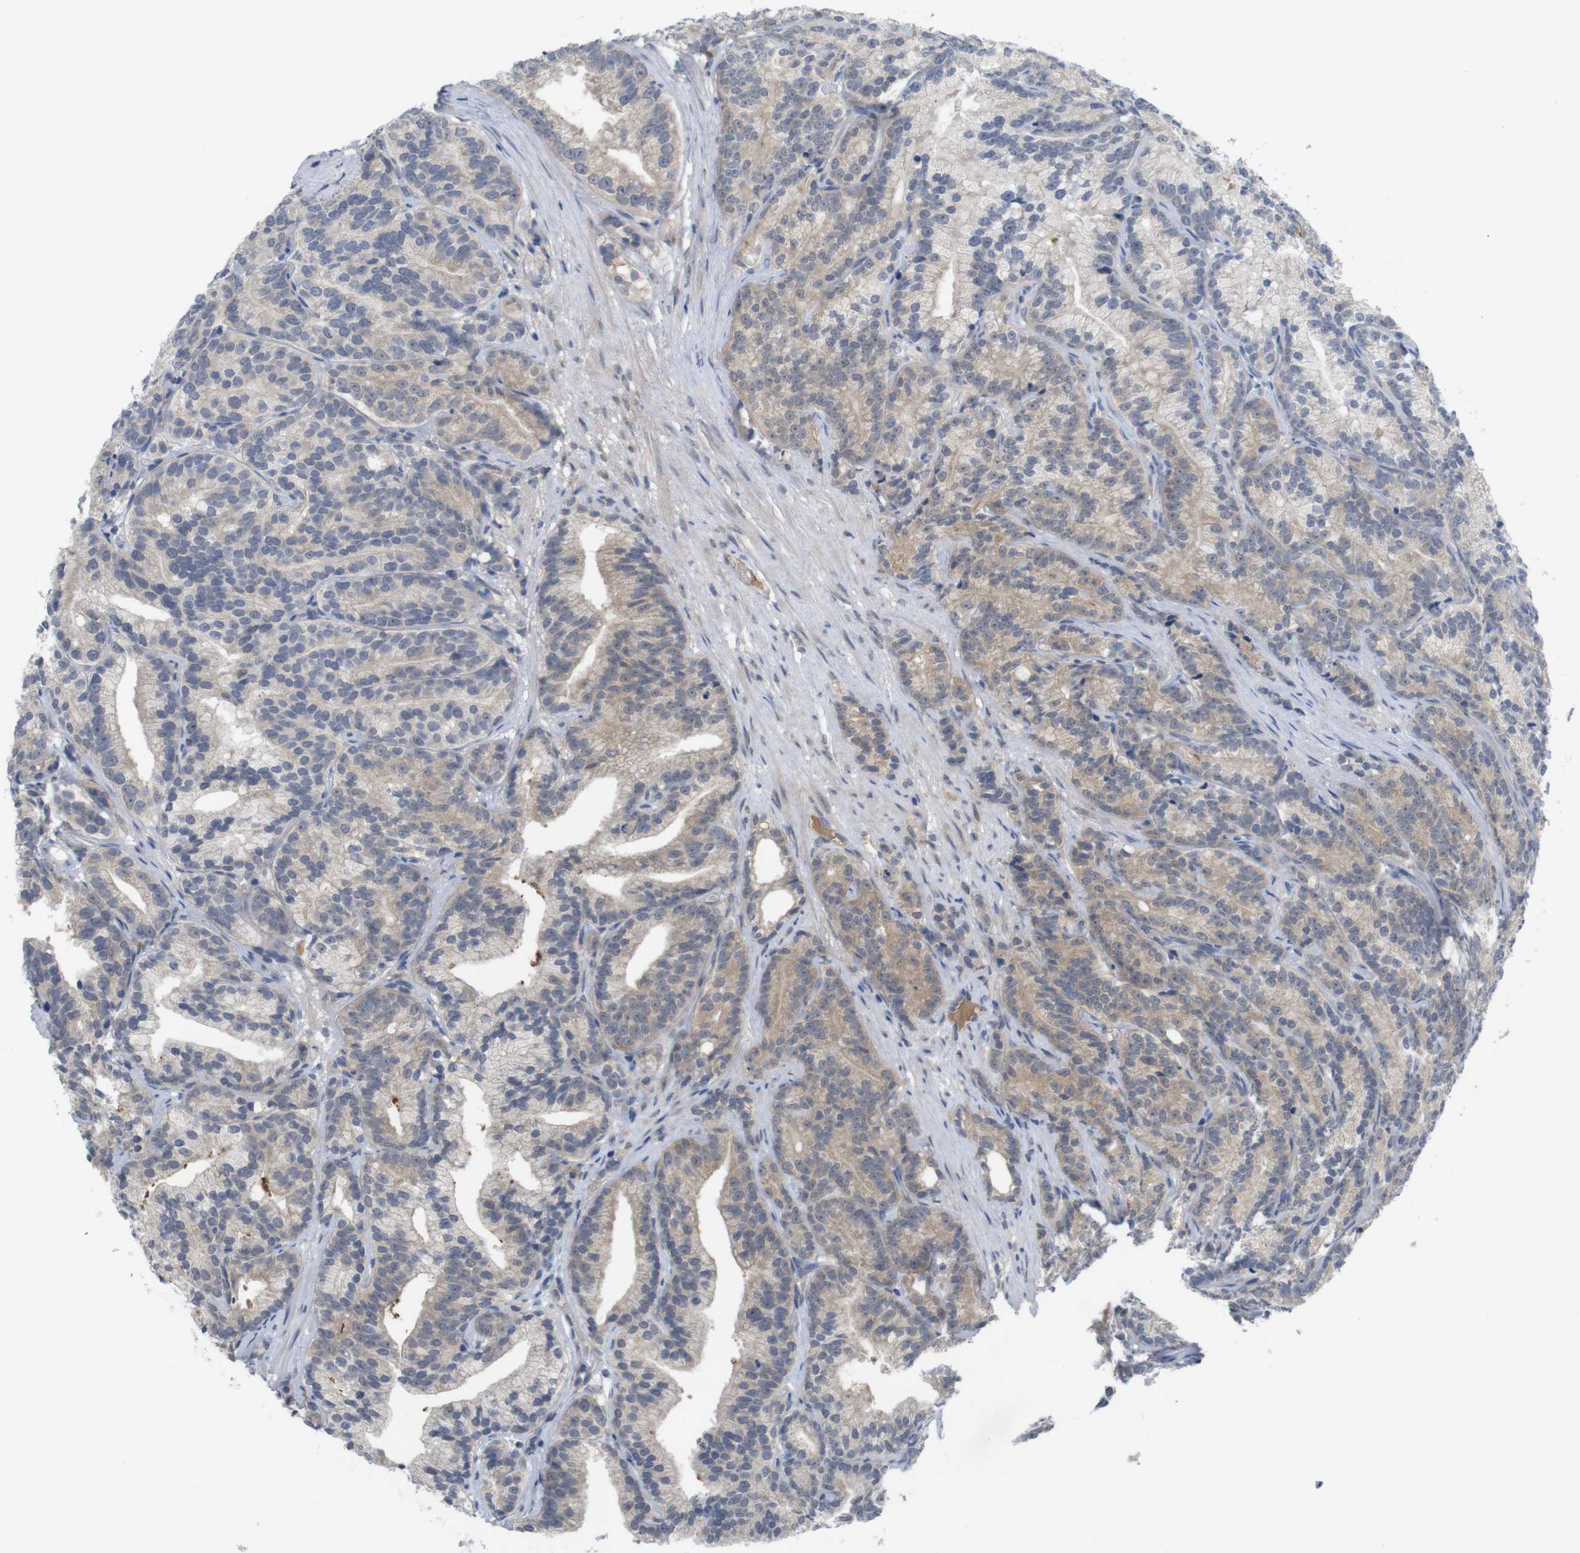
{"staining": {"intensity": "weak", "quantity": ">75%", "location": "cytoplasmic/membranous"}, "tissue": "prostate cancer", "cell_type": "Tumor cells", "image_type": "cancer", "snomed": [{"axis": "morphology", "description": "Adenocarcinoma, Low grade"}, {"axis": "topography", "description": "Prostate"}], "caption": "Prostate low-grade adenocarcinoma stained for a protein displays weak cytoplasmic/membranous positivity in tumor cells.", "gene": "BCAR3", "patient": {"sex": "male", "age": 89}}